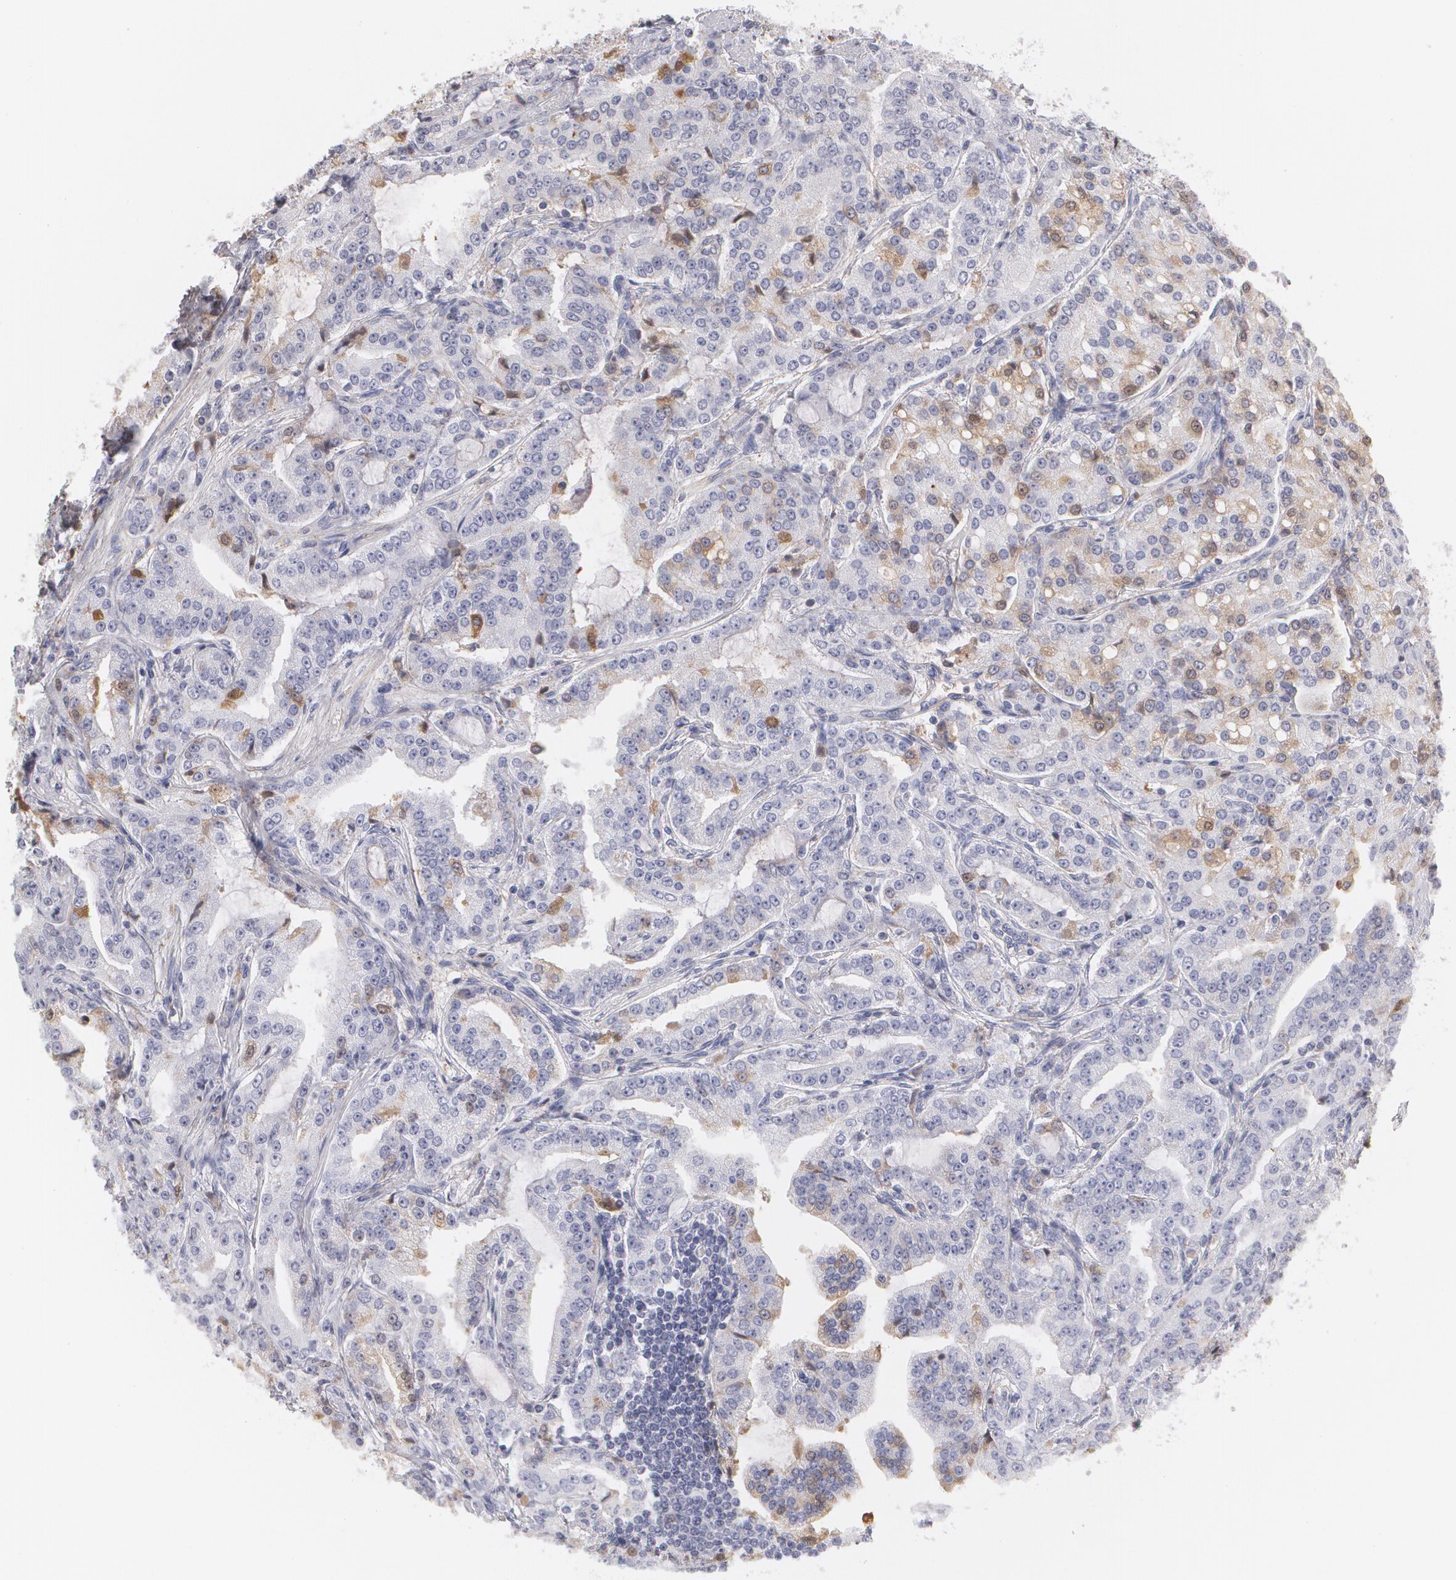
{"staining": {"intensity": "weak", "quantity": "<25%", "location": "cytoplasmic/membranous,nuclear"}, "tissue": "prostate cancer", "cell_type": "Tumor cells", "image_type": "cancer", "snomed": [{"axis": "morphology", "description": "Adenocarcinoma, Medium grade"}, {"axis": "topography", "description": "Prostate"}], "caption": "Protein analysis of prostate adenocarcinoma (medium-grade) displays no significant positivity in tumor cells.", "gene": "SERPINA1", "patient": {"sex": "male", "age": 72}}